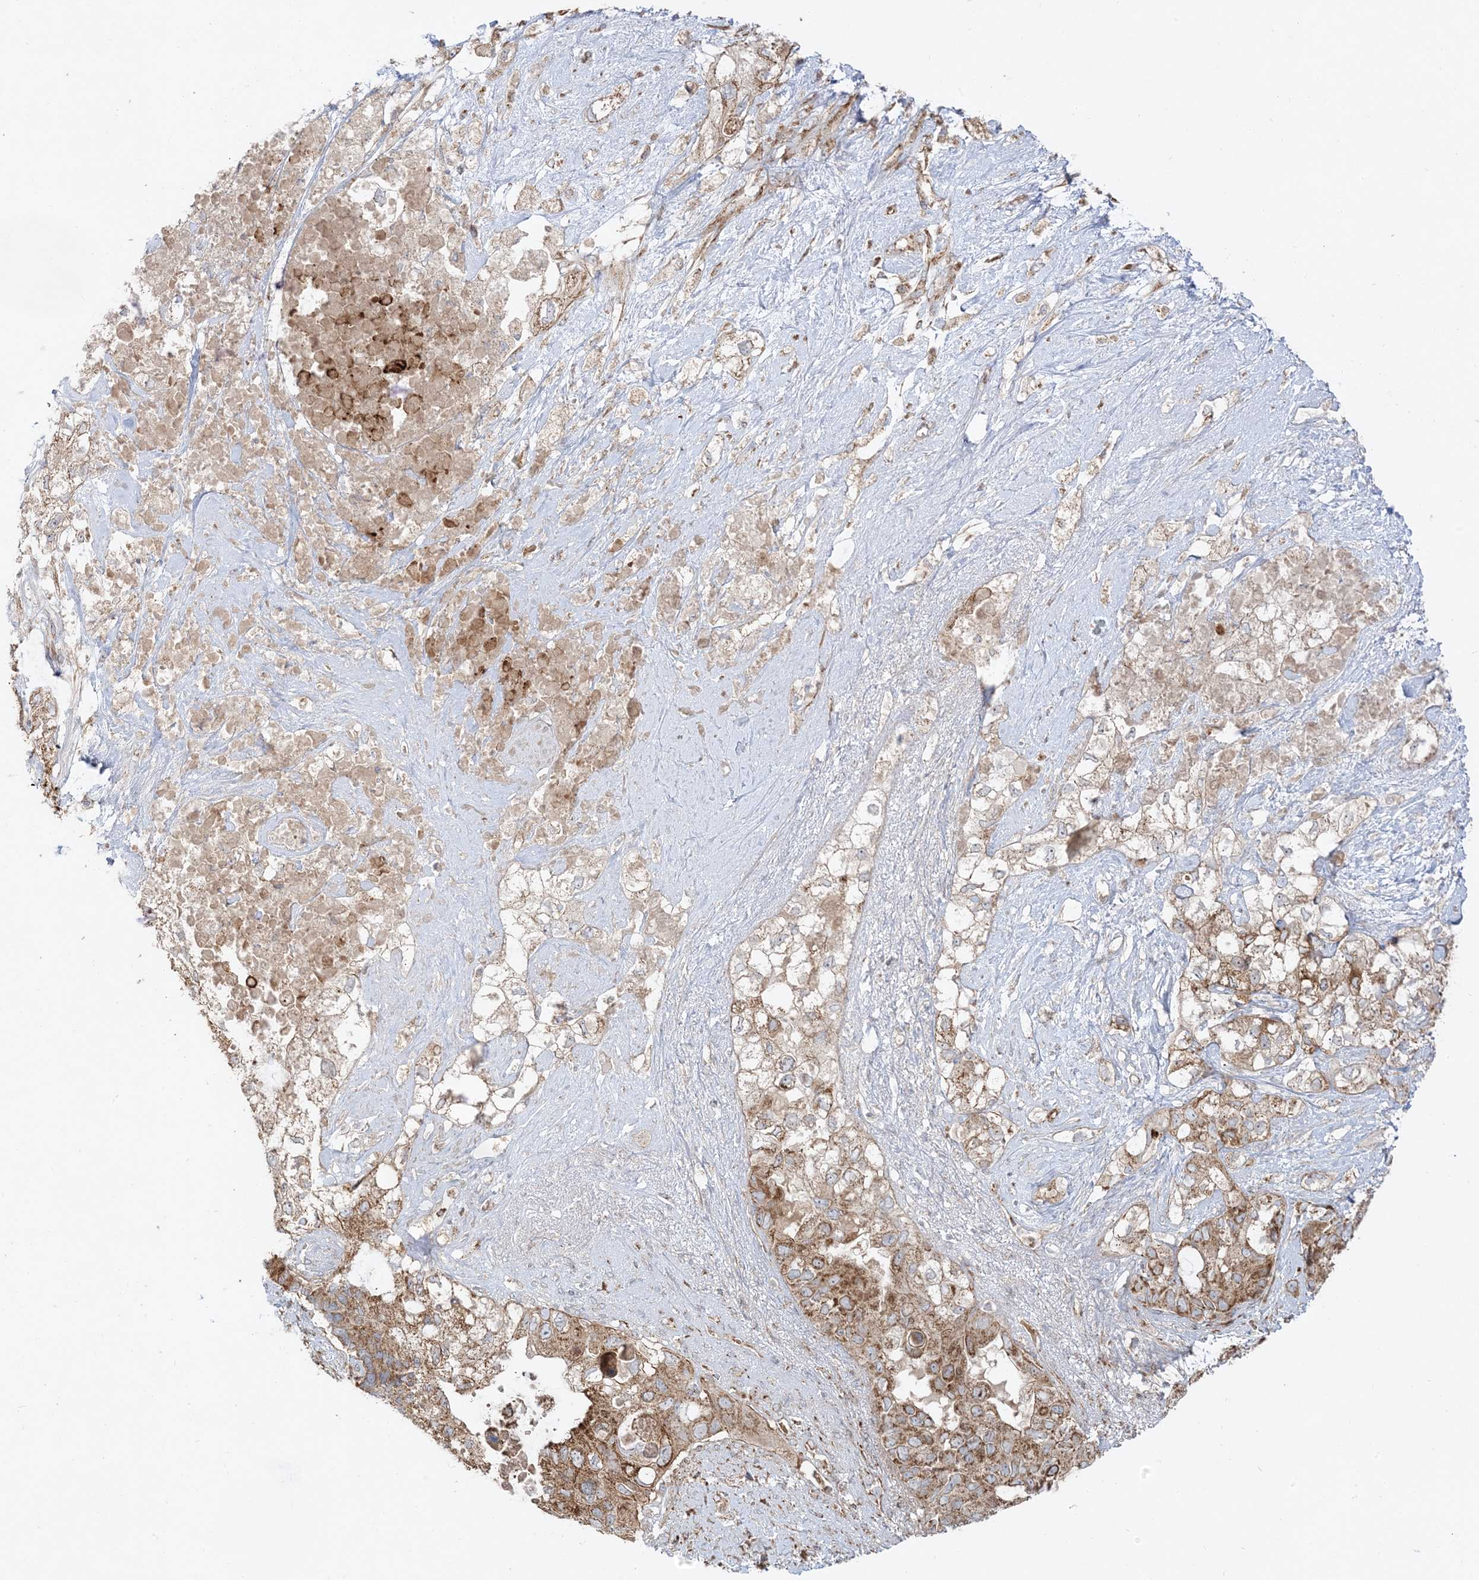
{"staining": {"intensity": "moderate", "quantity": ">75%", "location": "cytoplasmic/membranous"}, "tissue": "pancreatic cancer", "cell_type": "Tumor cells", "image_type": "cancer", "snomed": [{"axis": "morphology", "description": "Adenocarcinoma, NOS"}, {"axis": "topography", "description": "Pancreas"}], "caption": "This photomicrograph displays immunohistochemistry staining of human pancreatic cancer (adenocarcinoma), with medium moderate cytoplasmic/membranous positivity in approximately >75% of tumor cells.", "gene": "AARS2", "patient": {"sex": "female", "age": 56}}